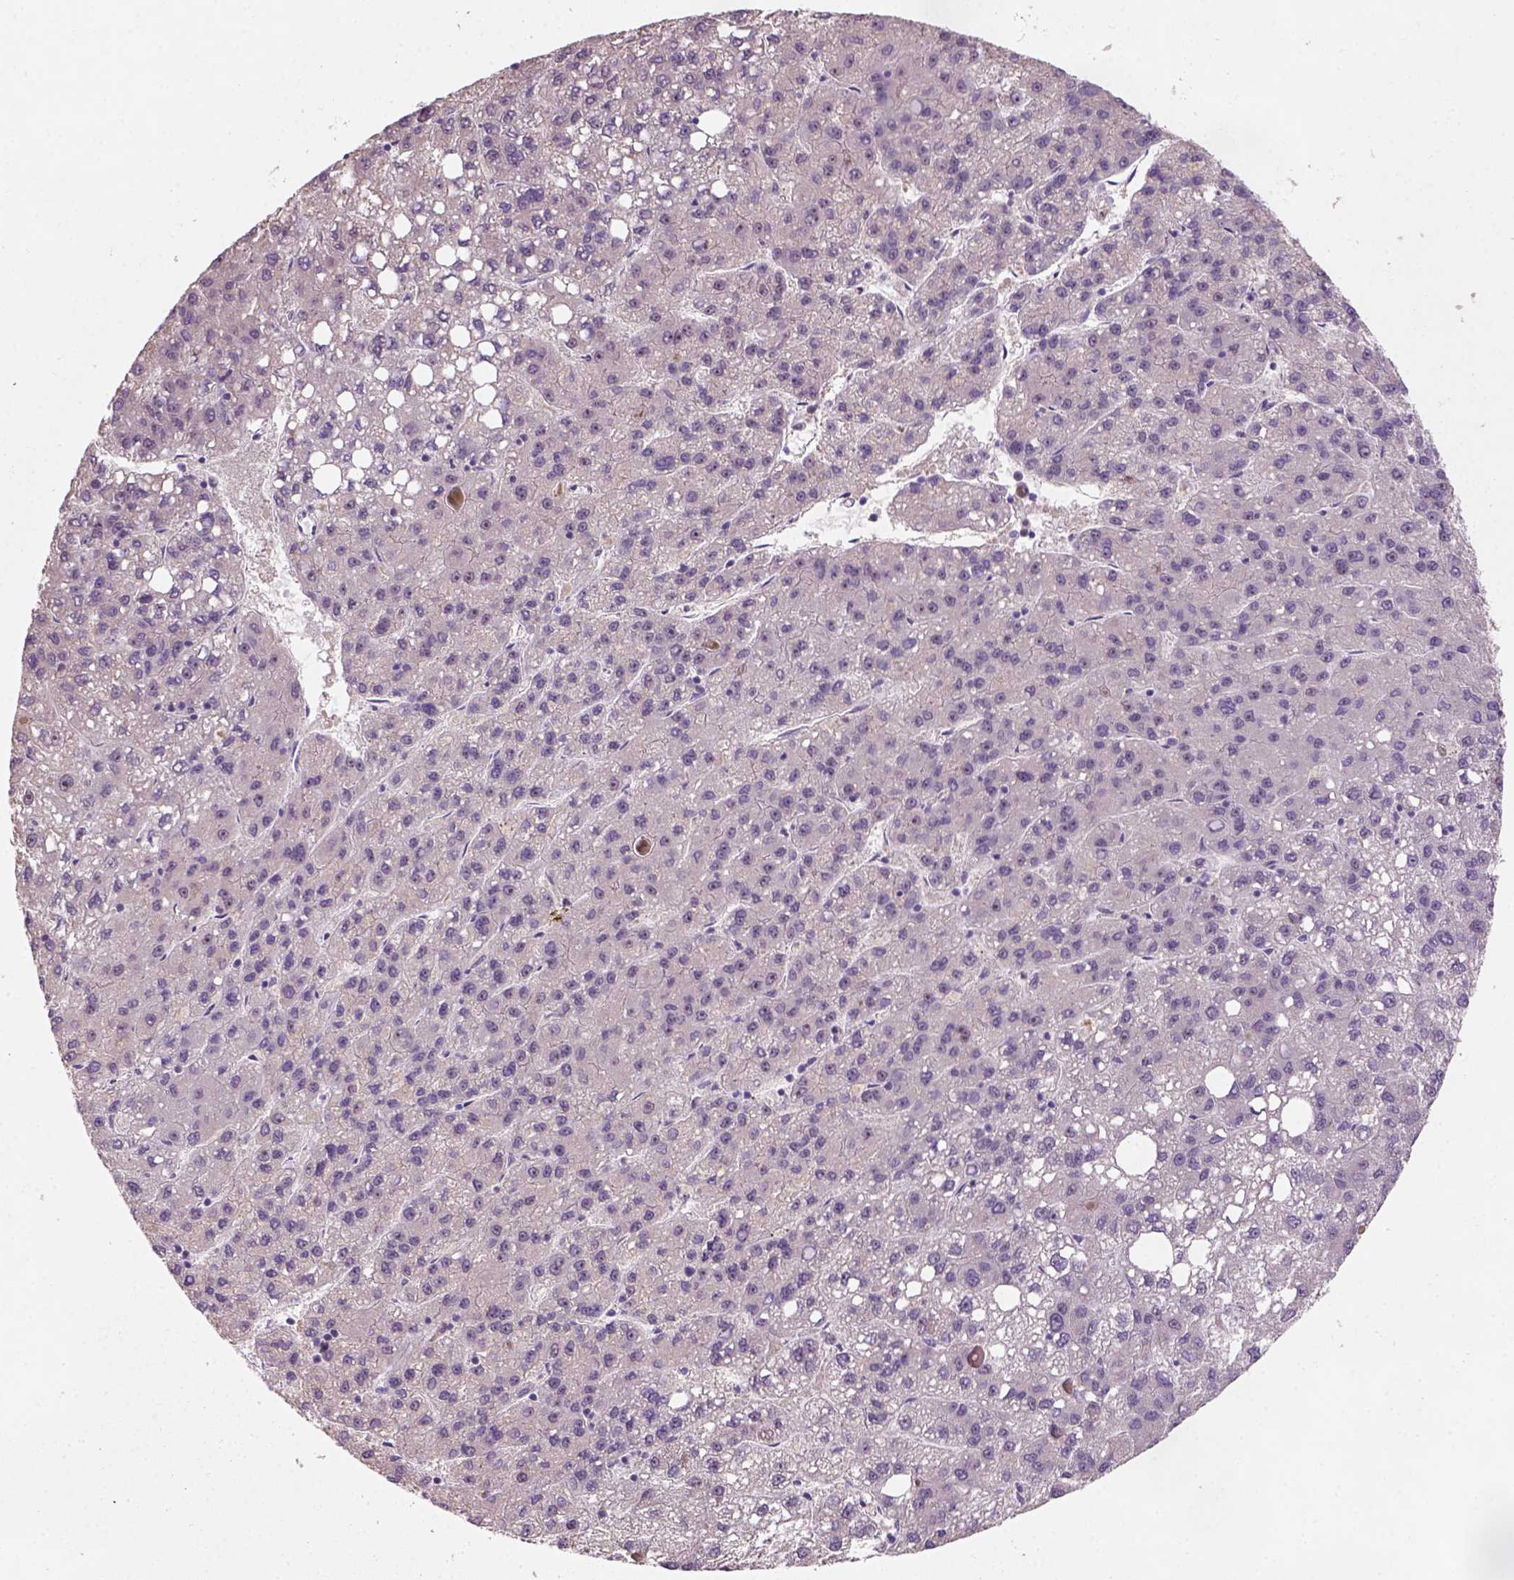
{"staining": {"intensity": "negative", "quantity": "none", "location": "none"}, "tissue": "liver cancer", "cell_type": "Tumor cells", "image_type": "cancer", "snomed": [{"axis": "morphology", "description": "Carcinoma, Hepatocellular, NOS"}, {"axis": "topography", "description": "Liver"}], "caption": "Tumor cells show no significant protein expression in hepatocellular carcinoma (liver).", "gene": "DDX50", "patient": {"sex": "female", "age": 82}}